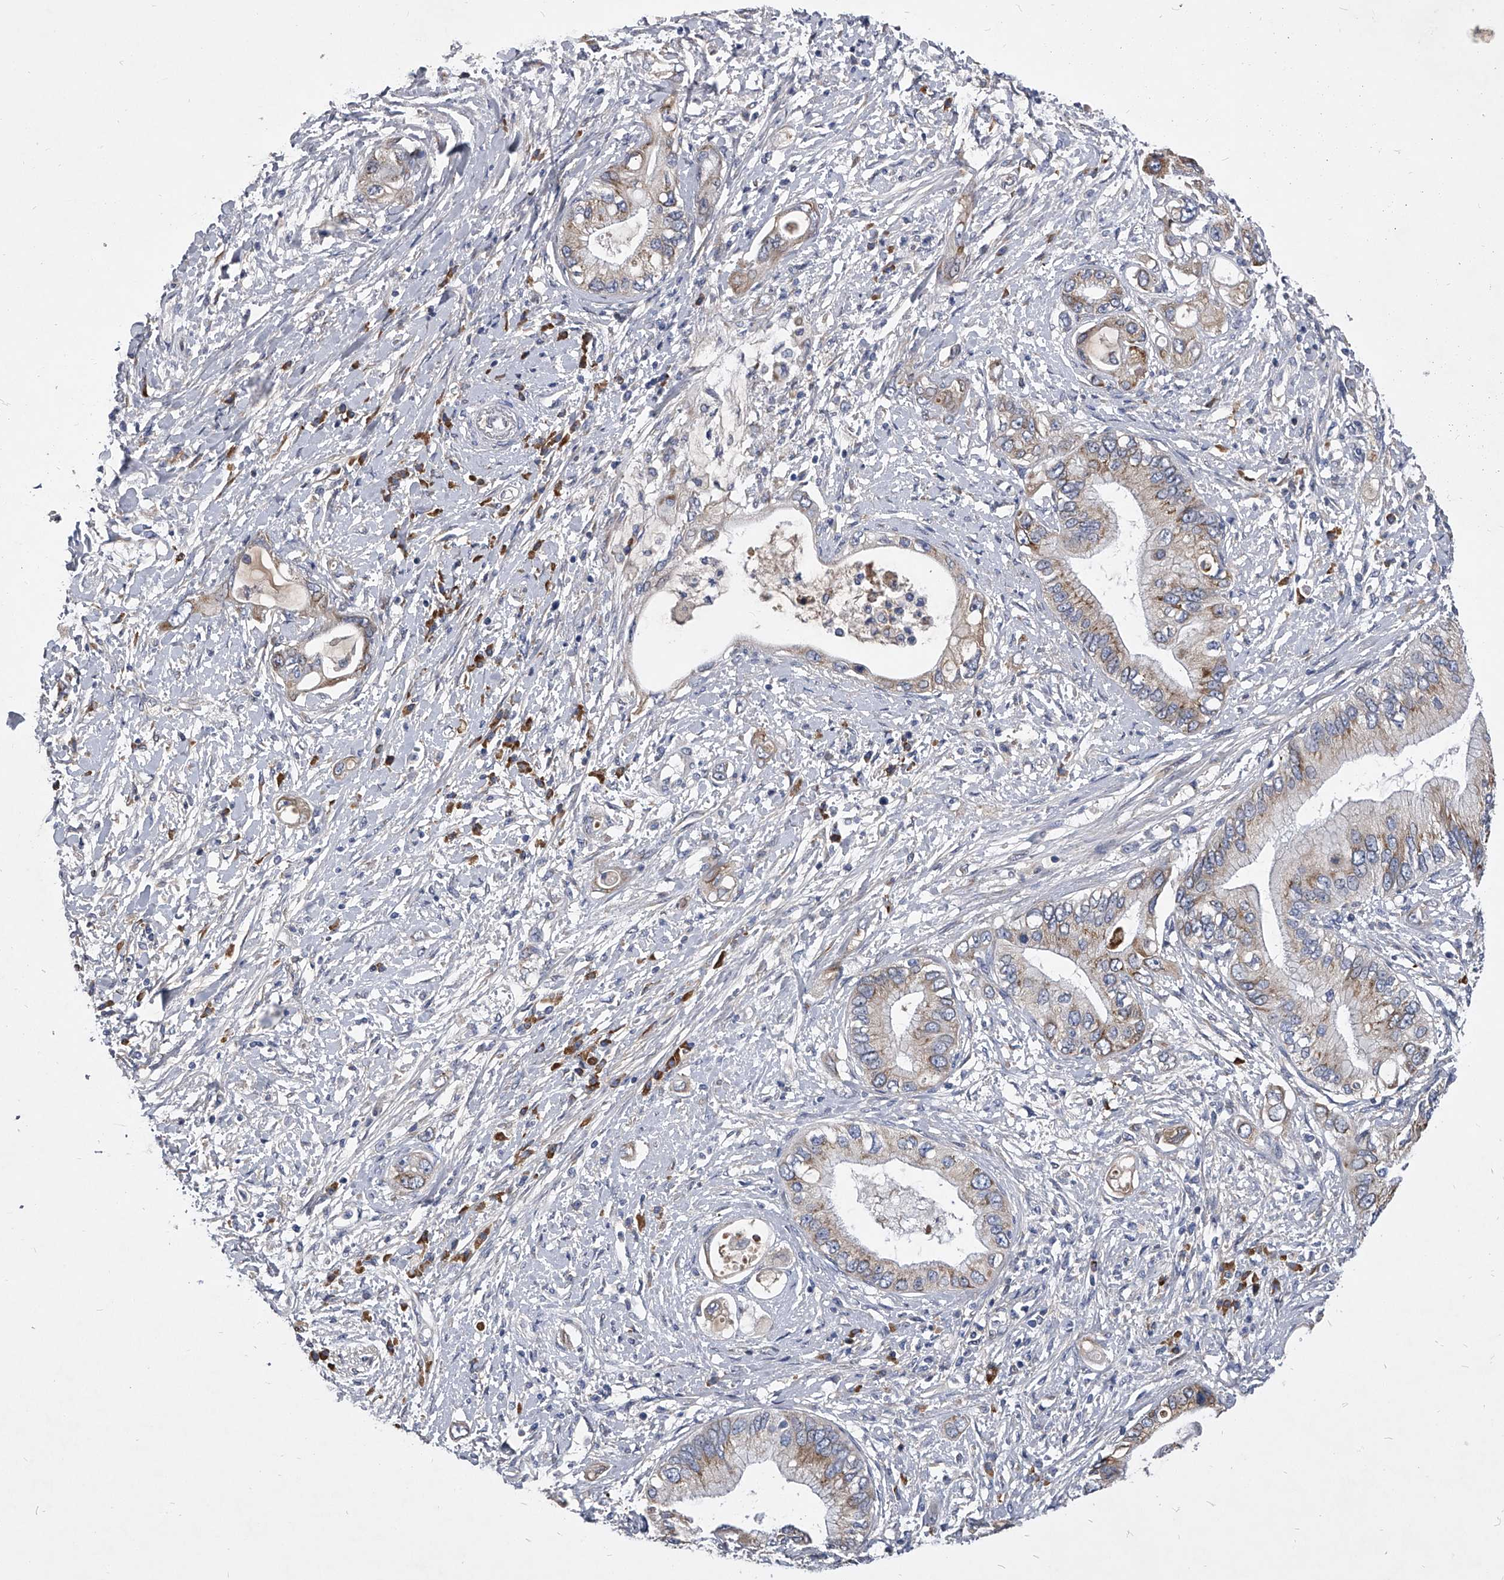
{"staining": {"intensity": "weak", "quantity": "25%-75%", "location": "cytoplasmic/membranous"}, "tissue": "pancreatic cancer", "cell_type": "Tumor cells", "image_type": "cancer", "snomed": [{"axis": "morphology", "description": "Inflammation, NOS"}, {"axis": "morphology", "description": "Adenocarcinoma, NOS"}, {"axis": "topography", "description": "Pancreas"}], "caption": "A photomicrograph of pancreatic adenocarcinoma stained for a protein reveals weak cytoplasmic/membranous brown staining in tumor cells.", "gene": "CCR4", "patient": {"sex": "female", "age": 56}}